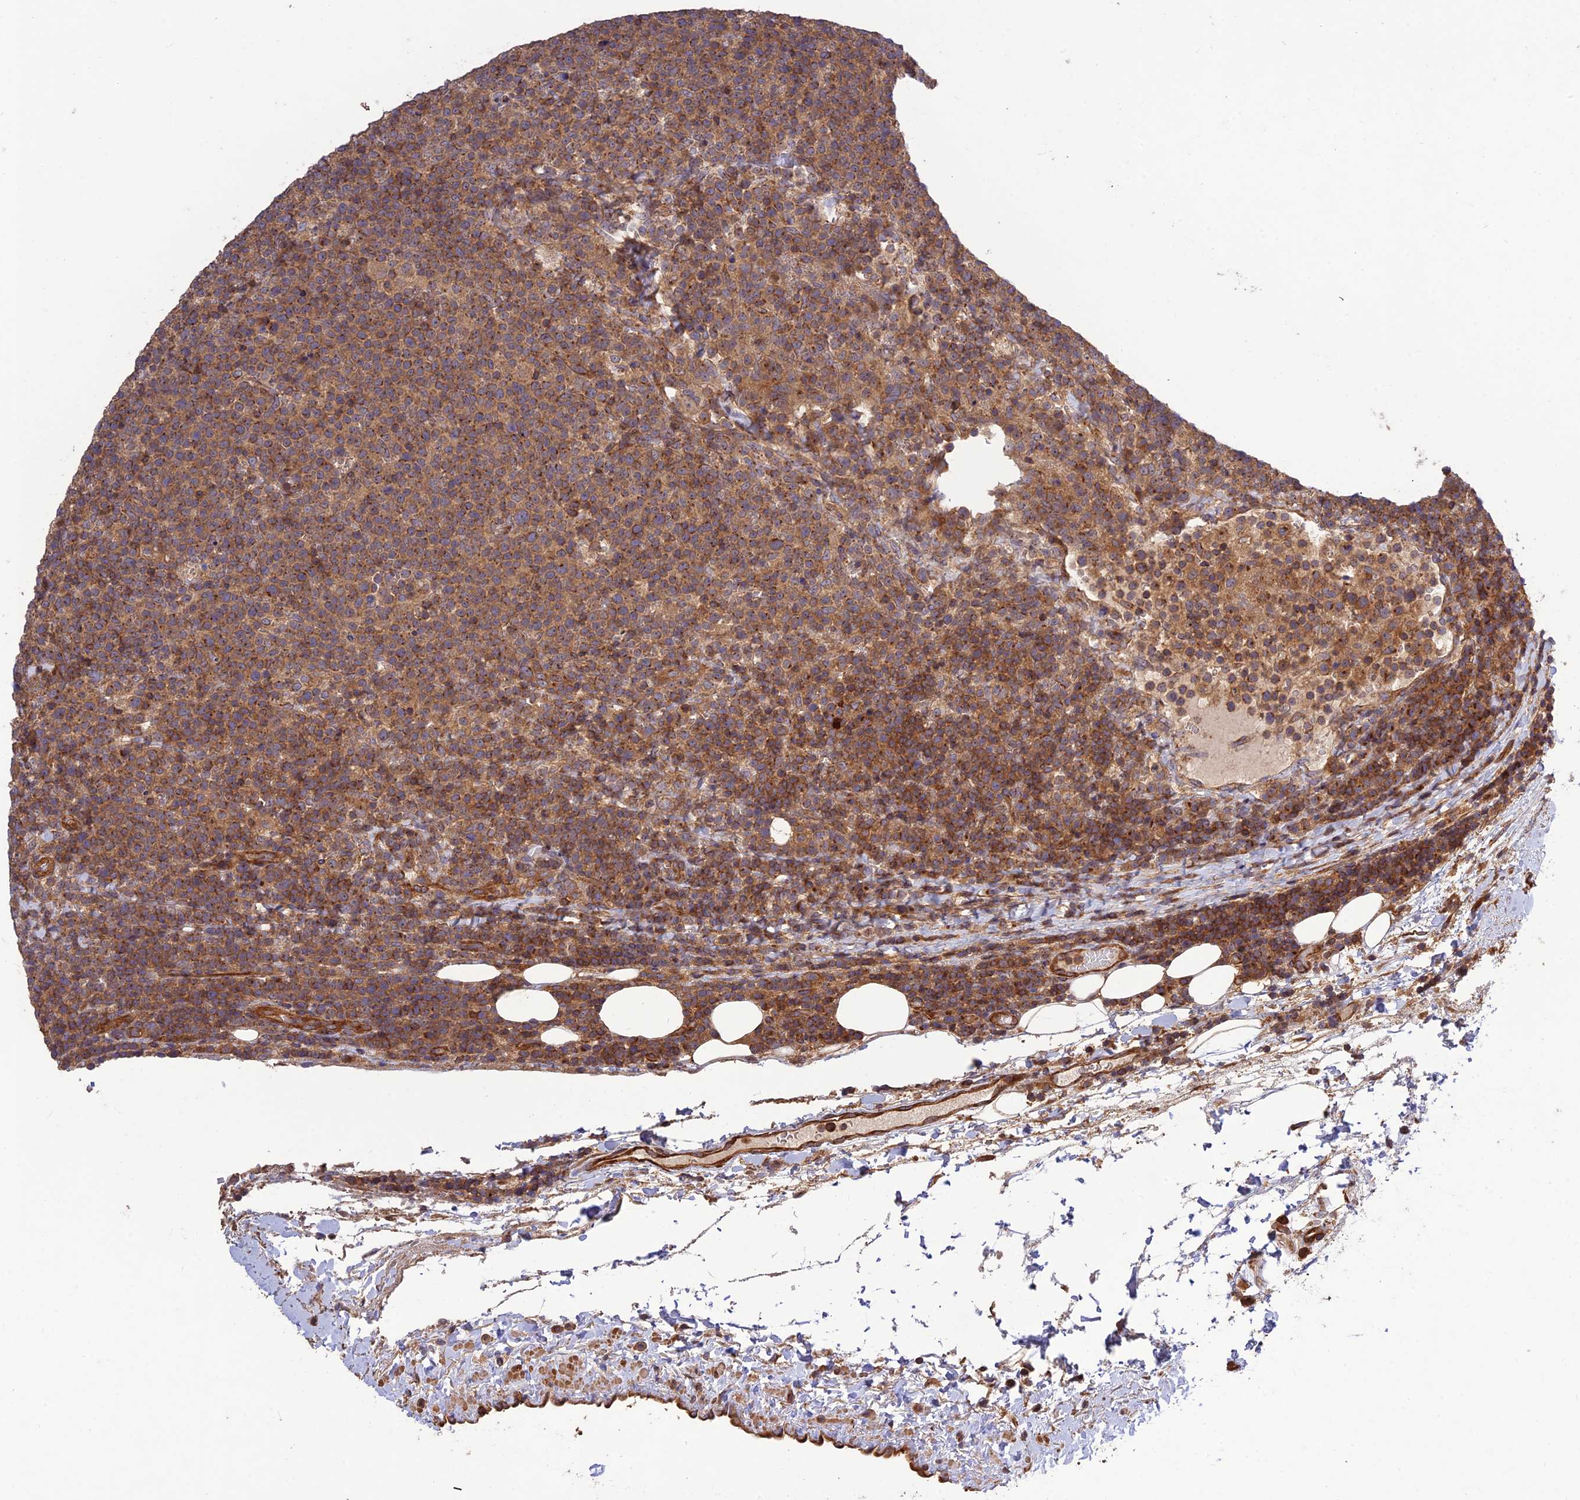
{"staining": {"intensity": "moderate", "quantity": ">75%", "location": "cytoplasmic/membranous"}, "tissue": "lymphoma", "cell_type": "Tumor cells", "image_type": "cancer", "snomed": [{"axis": "morphology", "description": "Malignant lymphoma, non-Hodgkin's type, High grade"}, {"axis": "topography", "description": "Lymph node"}], "caption": "Immunohistochemistry (DAB (3,3'-diaminobenzidine)) staining of lymphoma displays moderate cytoplasmic/membranous protein staining in about >75% of tumor cells.", "gene": "TMEM131L", "patient": {"sex": "male", "age": 61}}